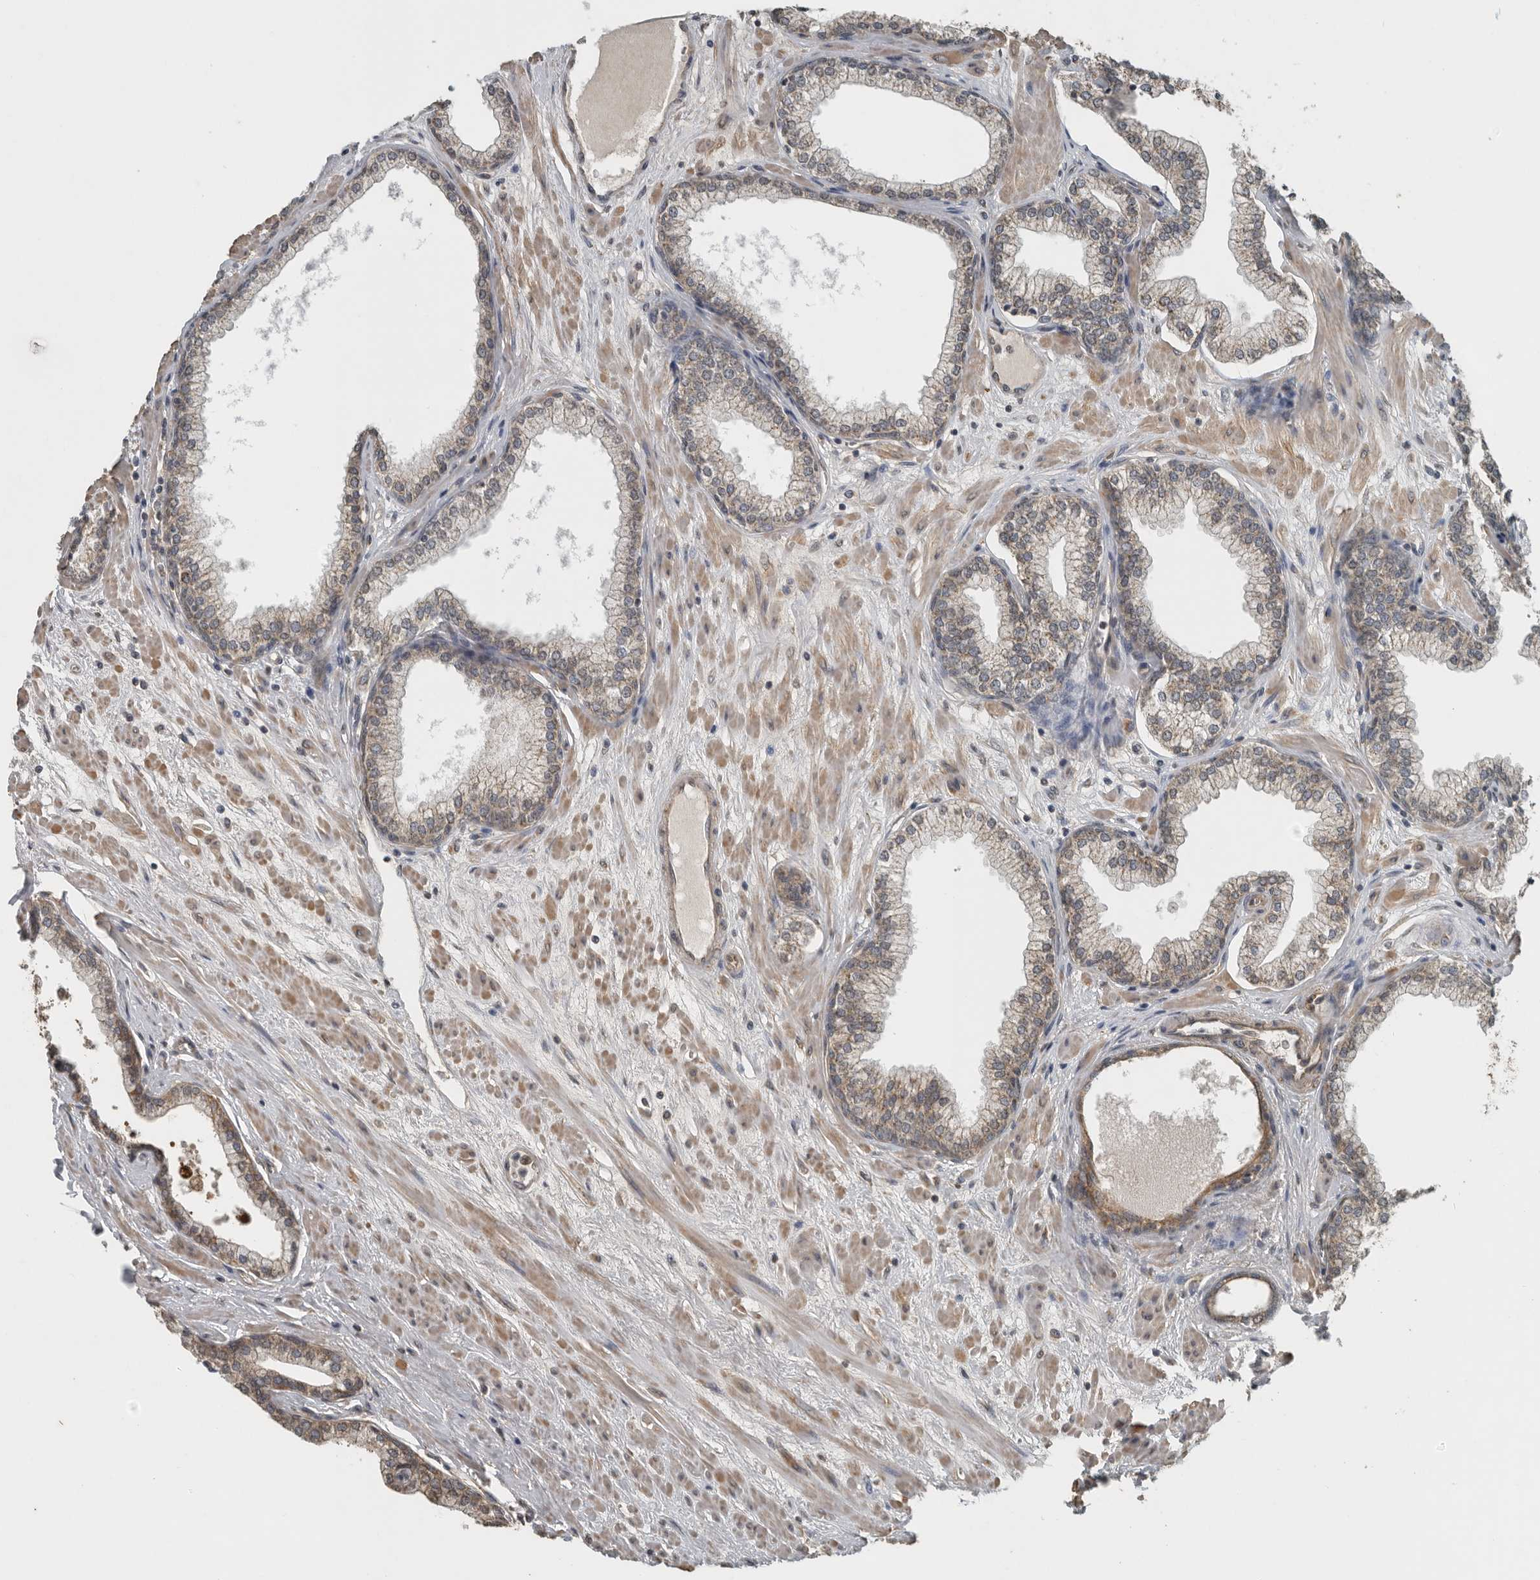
{"staining": {"intensity": "moderate", "quantity": ">75%", "location": "cytoplasmic/membranous"}, "tissue": "prostate", "cell_type": "Glandular cells", "image_type": "normal", "snomed": [{"axis": "morphology", "description": "Normal tissue, NOS"}, {"axis": "morphology", "description": "Urothelial carcinoma, Low grade"}, {"axis": "topography", "description": "Urinary bladder"}, {"axis": "topography", "description": "Prostate"}], "caption": "This is a micrograph of IHC staining of unremarkable prostate, which shows moderate staining in the cytoplasmic/membranous of glandular cells.", "gene": "AFAP1", "patient": {"sex": "male", "age": 60}}